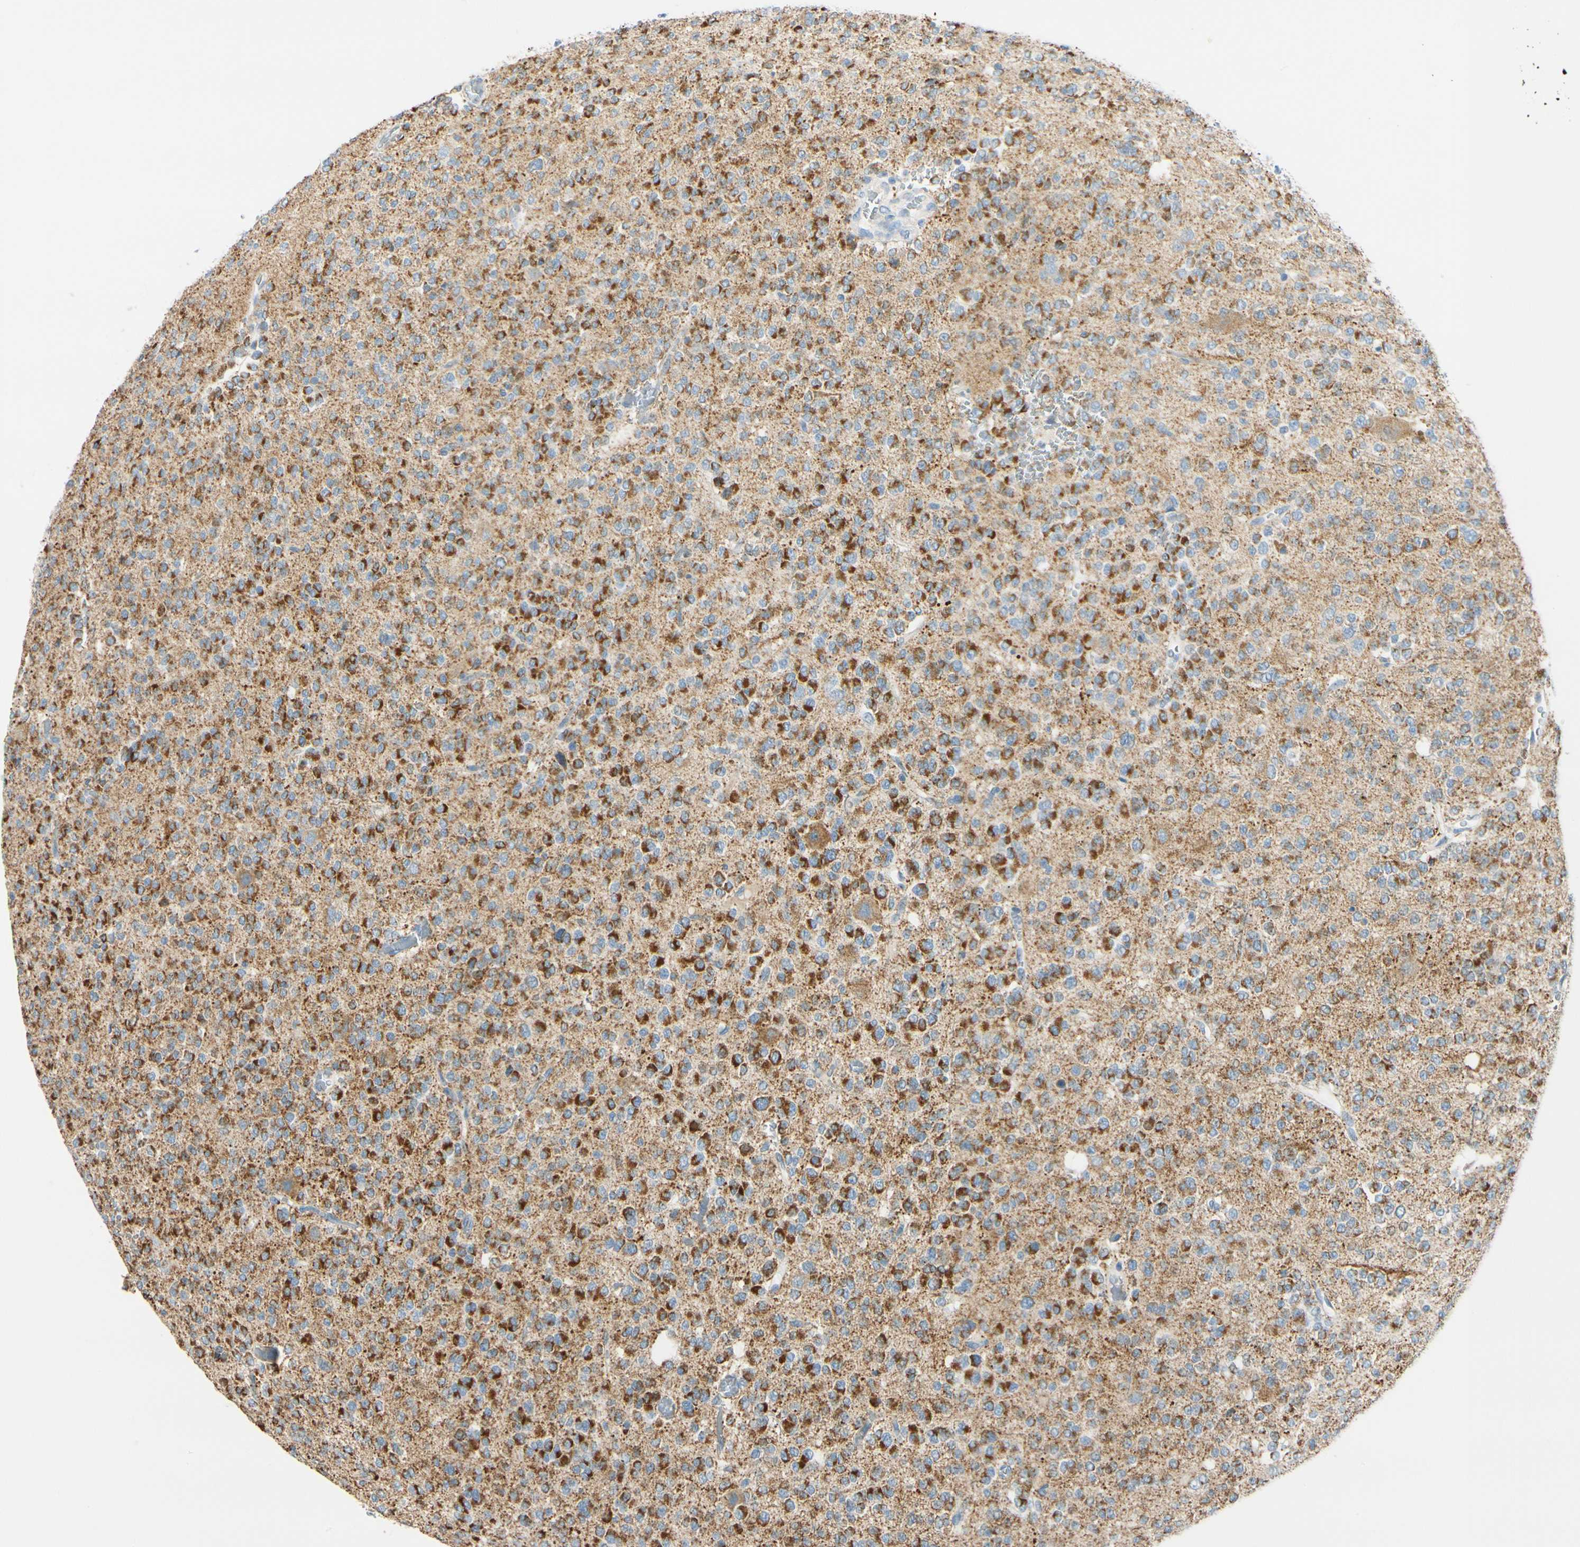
{"staining": {"intensity": "strong", "quantity": "25%-75%", "location": "cytoplasmic/membranous"}, "tissue": "glioma", "cell_type": "Tumor cells", "image_type": "cancer", "snomed": [{"axis": "morphology", "description": "Glioma, malignant, Low grade"}, {"axis": "topography", "description": "Brain"}], "caption": "Protein expression analysis of low-grade glioma (malignant) reveals strong cytoplasmic/membranous positivity in about 25%-75% of tumor cells. The staining was performed using DAB to visualize the protein expression in brown, while the nuclei were stained in blue with hematoxylin (Magnification: 20x).", "gene": "GALNT5", "patient": {"sex": "male", "age": 38}}